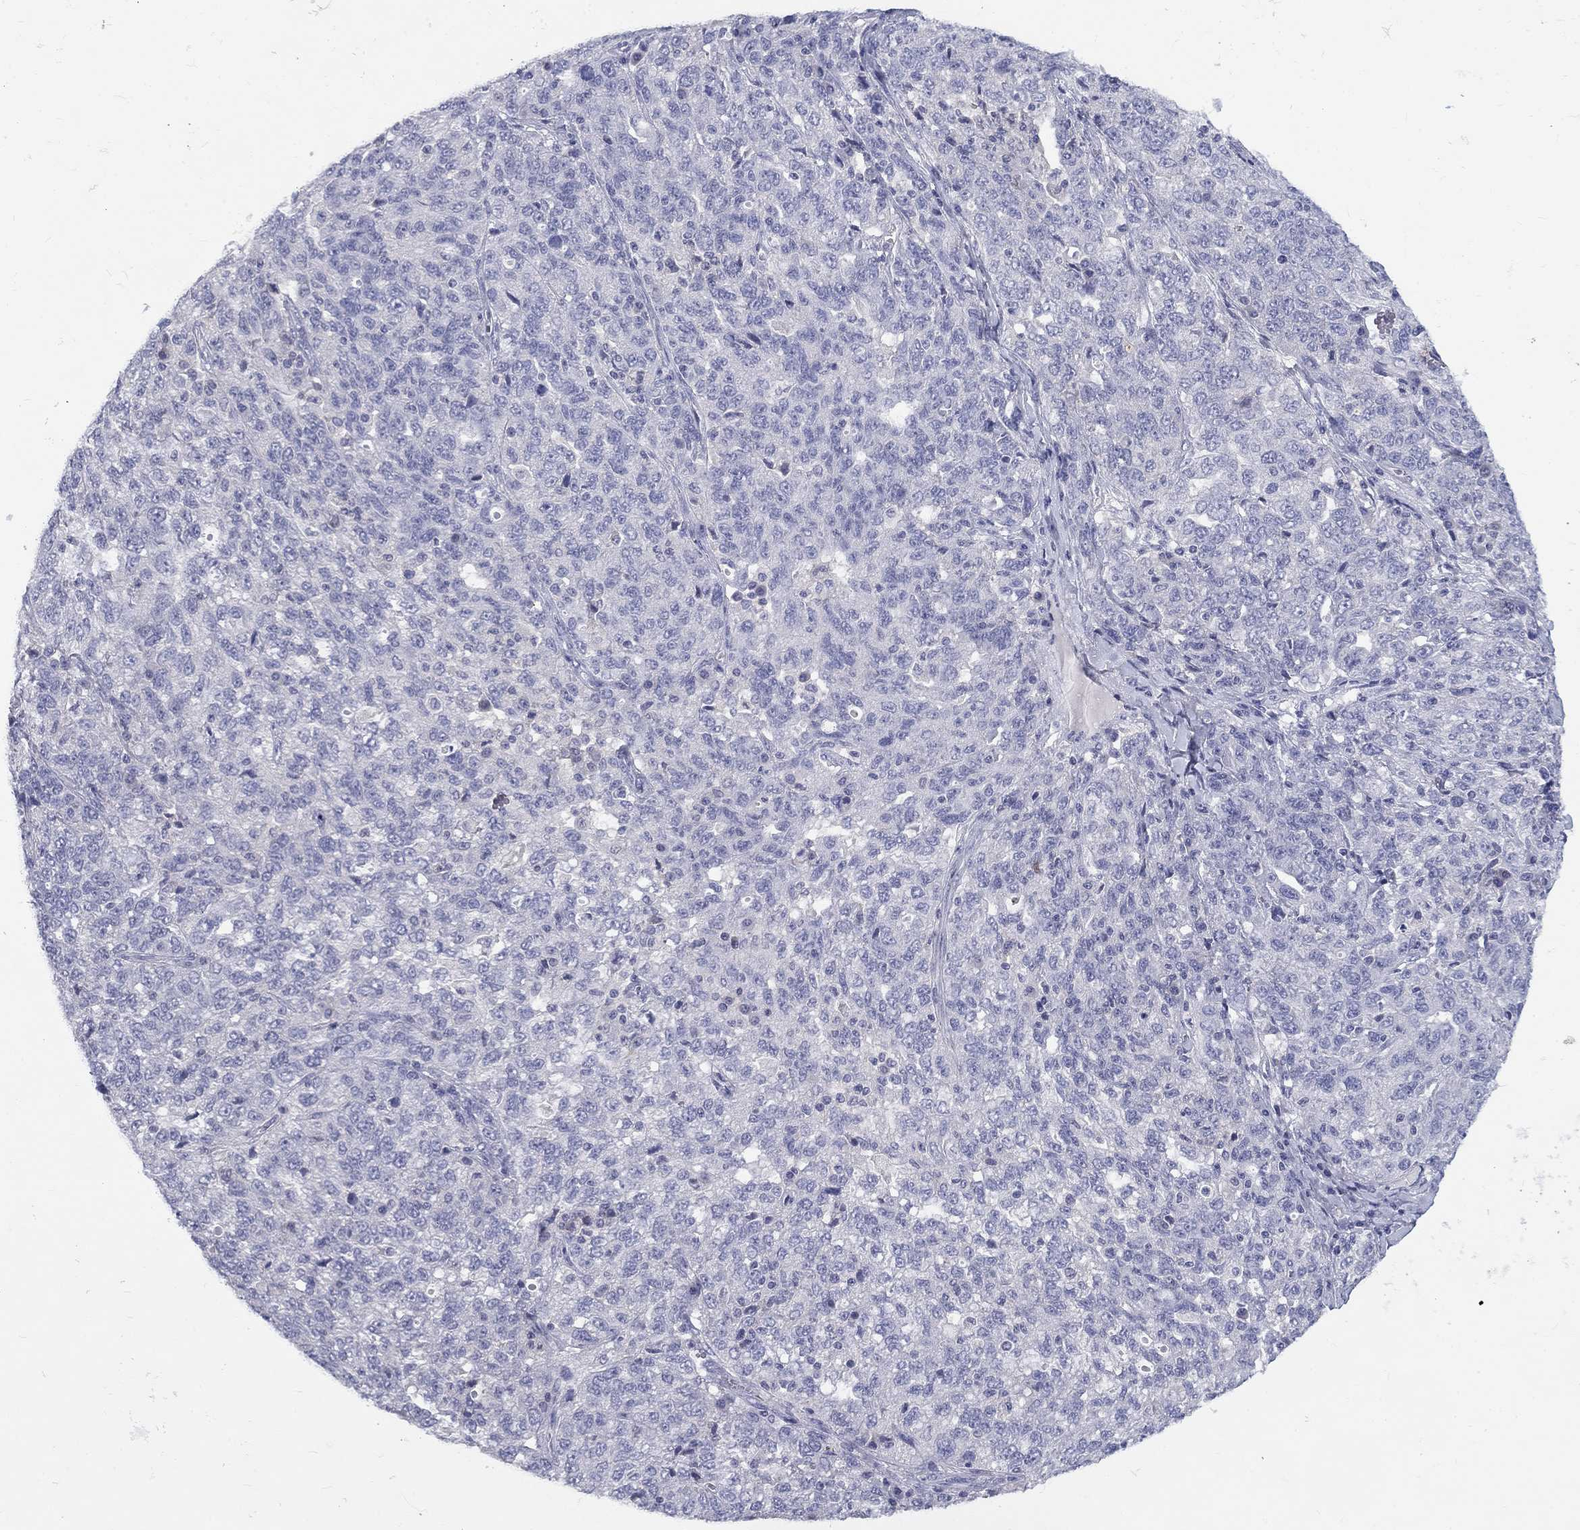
{"staining": {"intensity": "negative", "quantity": "none", "location": "none"}, "tissue": "ovarian cancer", "cell_type": "Tumor cells", "image_type": "cancer", "snomed": [{"axis": "morphology", "description": "Cystadenocarcinoma, serous, NOS"}, {"axis": "topography", "description": "Ovary"}], "caption": "Tumor cells show no significant expression in ovarian cancer.", "gene": "CACNA1A", "patient": {"sex": "female", "age": 71}}